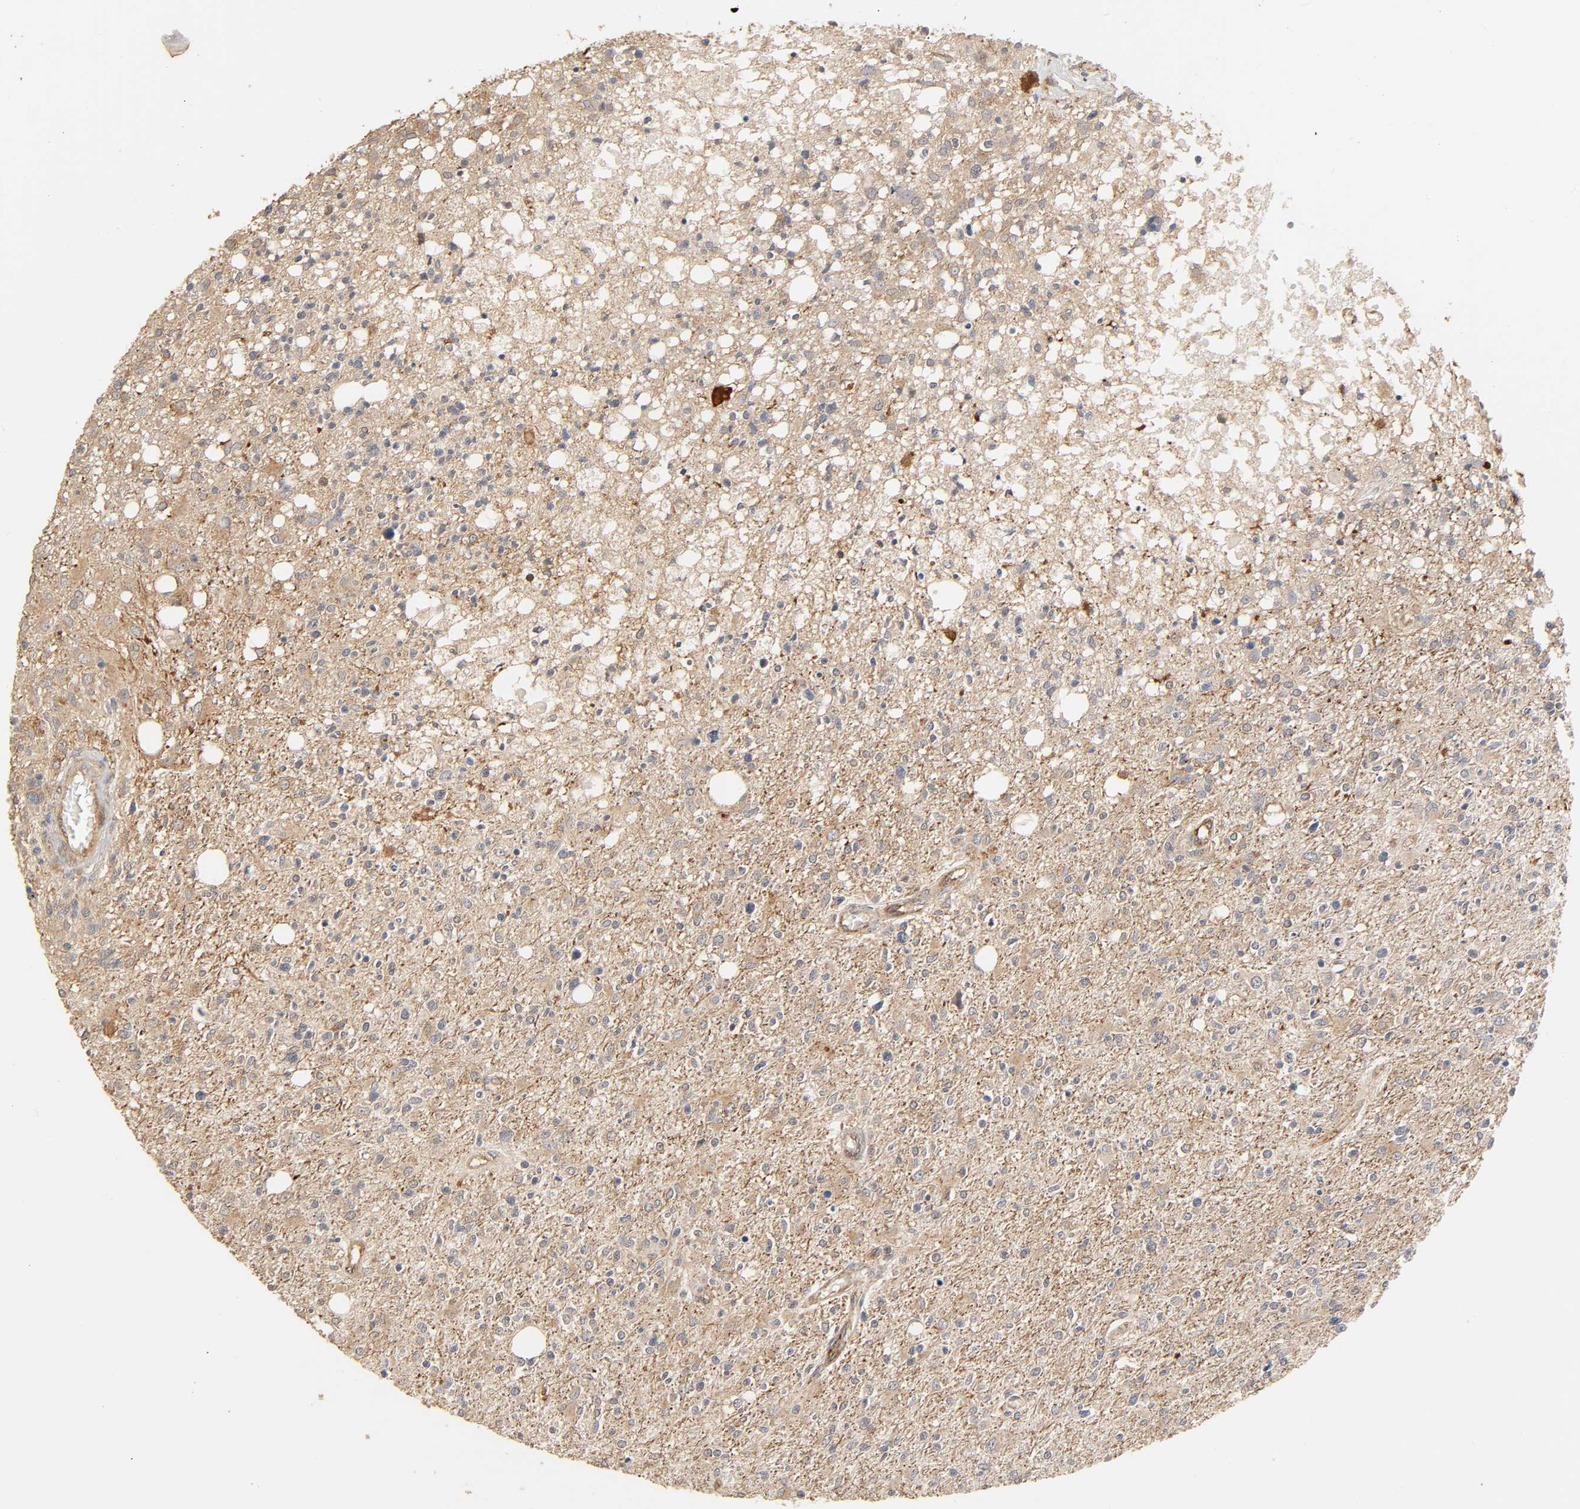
{"staining": {"intensity": "moderate", "quantity": ">75%", "location": "cytoplasmic/membranous"}, "tissue": "glioma", "cell_type": "Tumor cells", "image_type": "cancer", "snomed": [{"axis": "morphology", "description": "Glioma, malignant, High grade"}, {"axis": "topography", "description": "Cerebral cortex"}], "caption": "Immunohistochemical staining of human glioma reveals medium levels of moderate cytoplasmic/membranous protein positivity in about >75% of tumor cells.", "gene": "NEMF", "patient": {"sex": "male", "age": 76}}